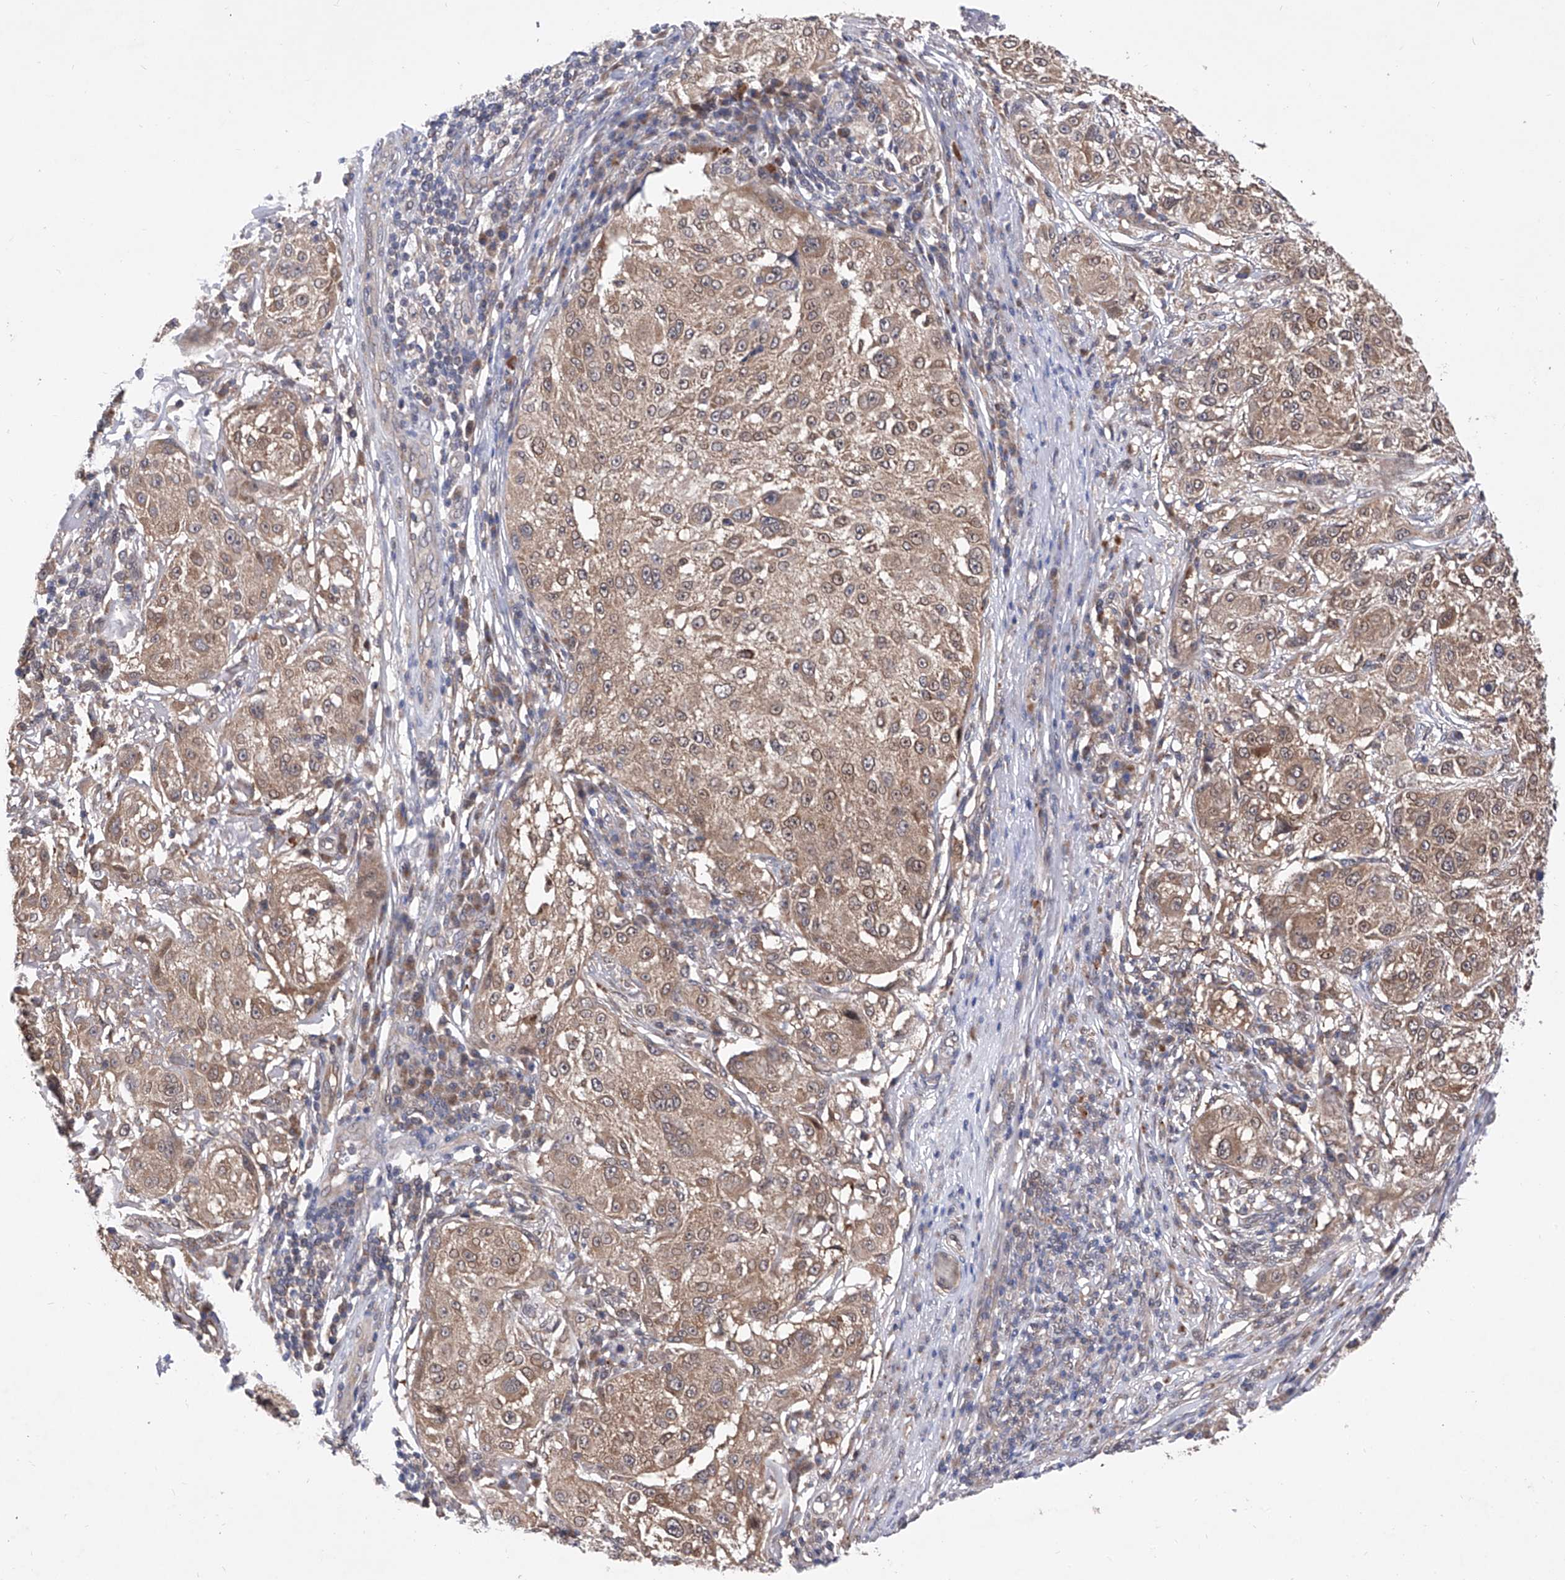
{"staining": {"intensity": "moderate", "quantity": ">75%", "location": "cytoplasmic/membranous"}, "tissue": "melanoma", "cell_type": "Tumor cells", "image_type": "cancer", "snomed": [{"axis": "morphology", "description": "Necrosis, NOS"}, {"axis": "morphology", "description": "Malignant melanoma, NOS"}, {"axis": "topography", "description": "Skin"}], "caption": "The image displays staining of melanoma, revealing moderate cytoplasmic/membranous protein staining (brown color) within tumor cells.", "gene": "USP45", "patient": {"sex": "female", "age": 87}}